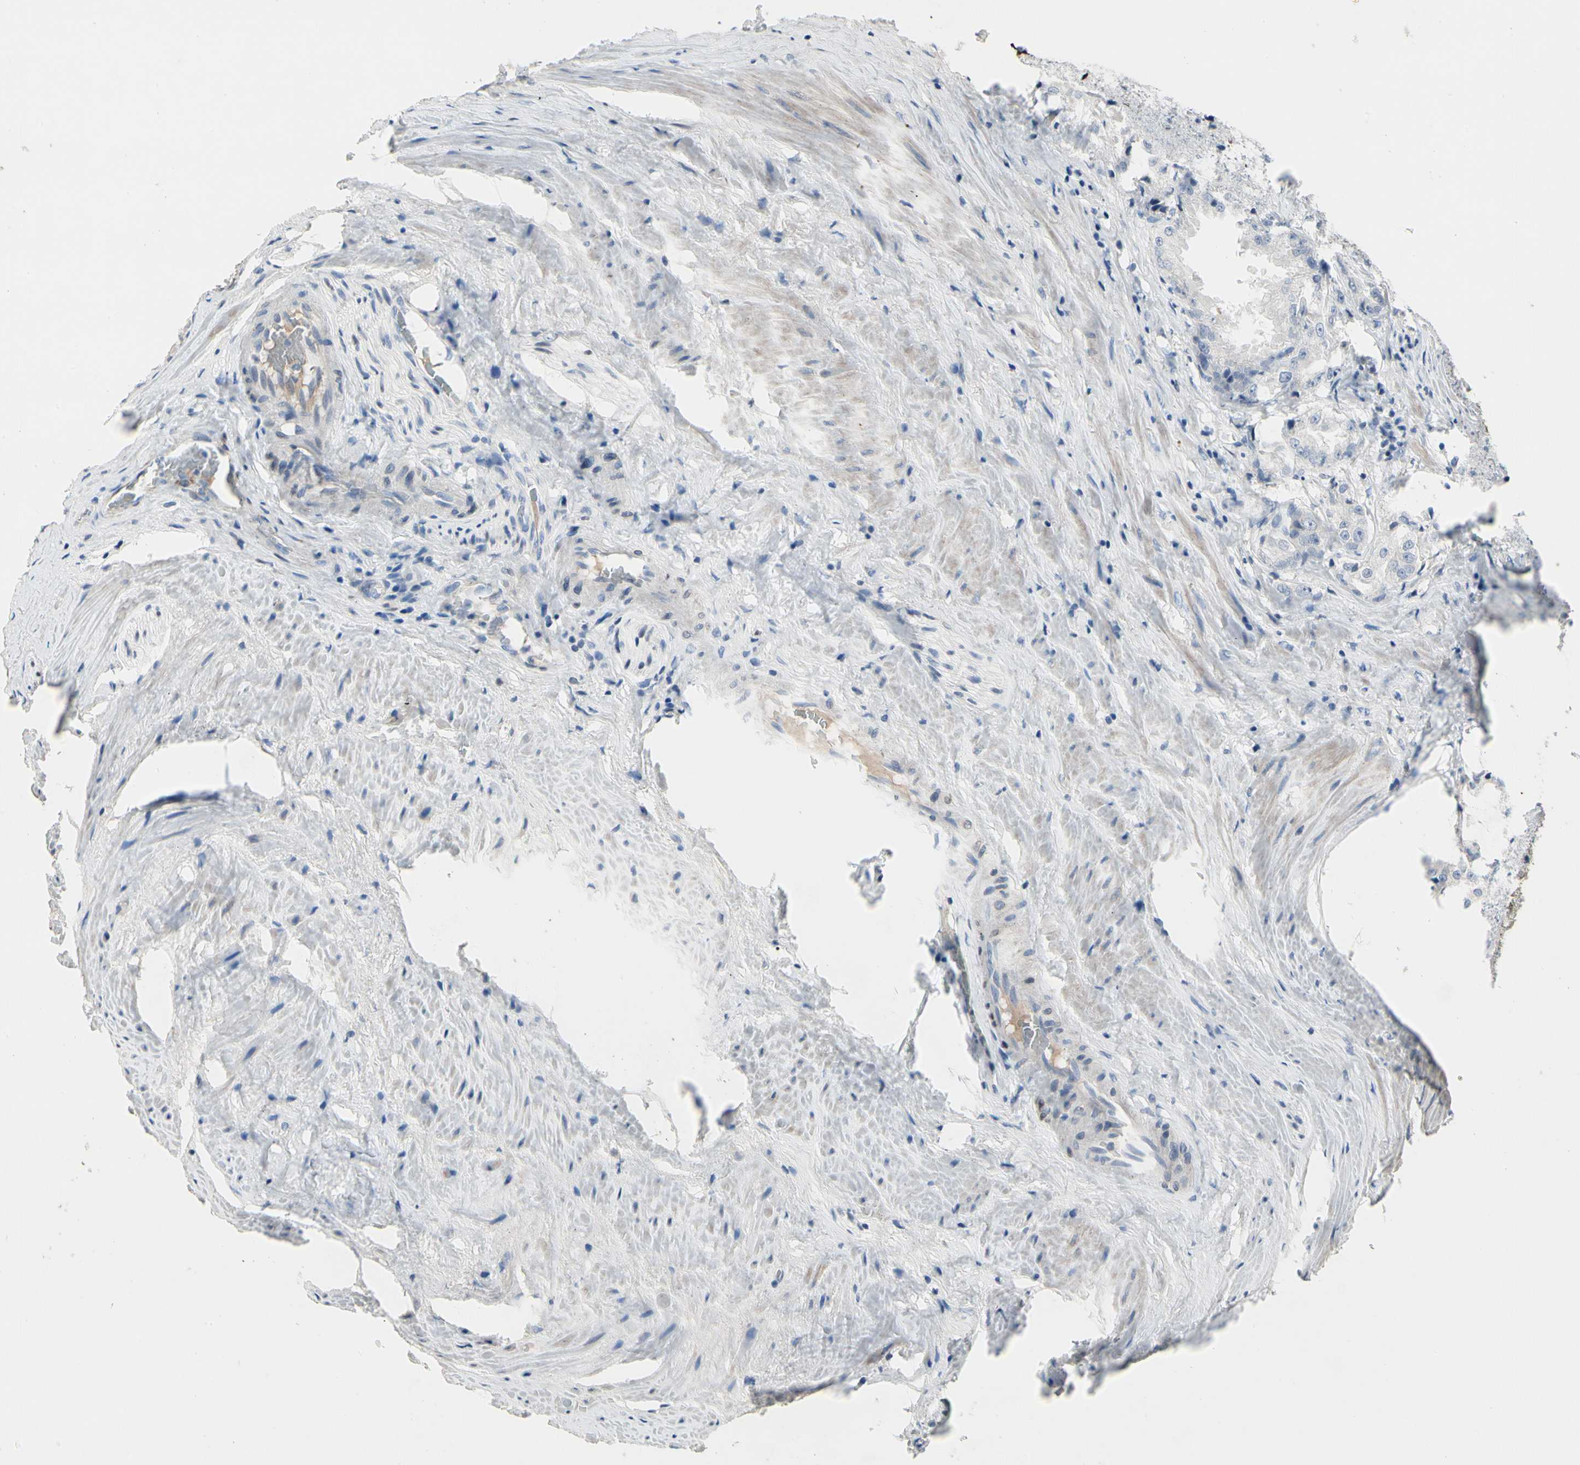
{"staining": {"intensity": "negative", "quantity": "none", "location": "none"}, "tissue": "prostate cancer", "cell_type": "Tumor cells", "image_type": "cancer", "snomed": [{"axis": "morphology", "description": "Adenocarcinoma, High grade"}, {"axis": "topography", "description": "Prostate"}], "caption": "There is no significant expression in tumor cells of prostate cancer.", "gene": "ECRG4", "patient": {"sex": "male", "age": 73}}